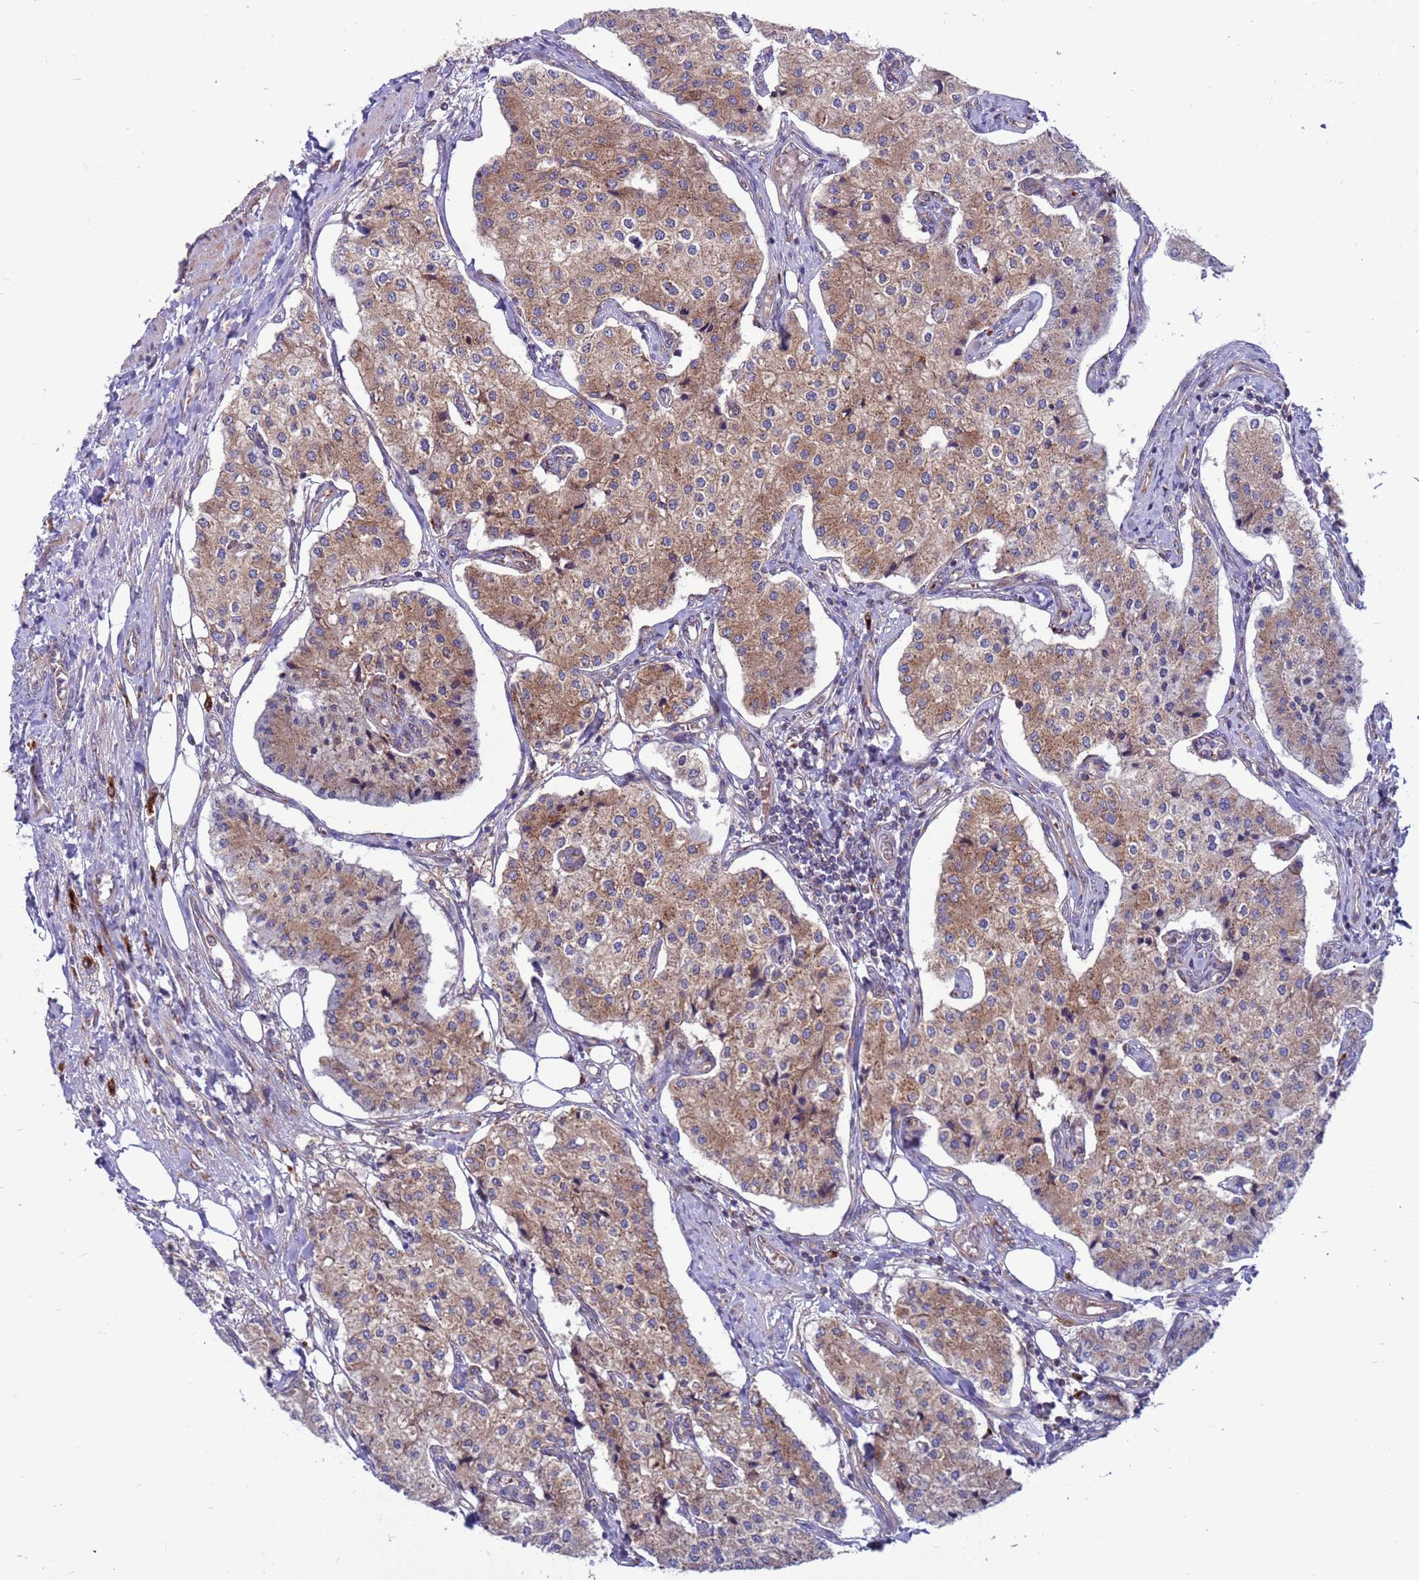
{"staining": {"intensity": "moderate", "quantity": ">75%", "location": "cytoplasmic/membranous"}, "tissue": "carcinoid", "cell_type": "Tumor cells", "image_type": "cancer", "snomed": [{"axis": "morphology", "description": "Carcinoid, malignant, NOS"}, {"axis": "topography", "description": "Colon"}], "caption": "A brown stain highlights moderate cytoplasmic/membranous expression of a protein in malignant carcinoid tumor cells.", "gene": "ZC3HAV1", "patient": {"sex": "female", "age": 52}}